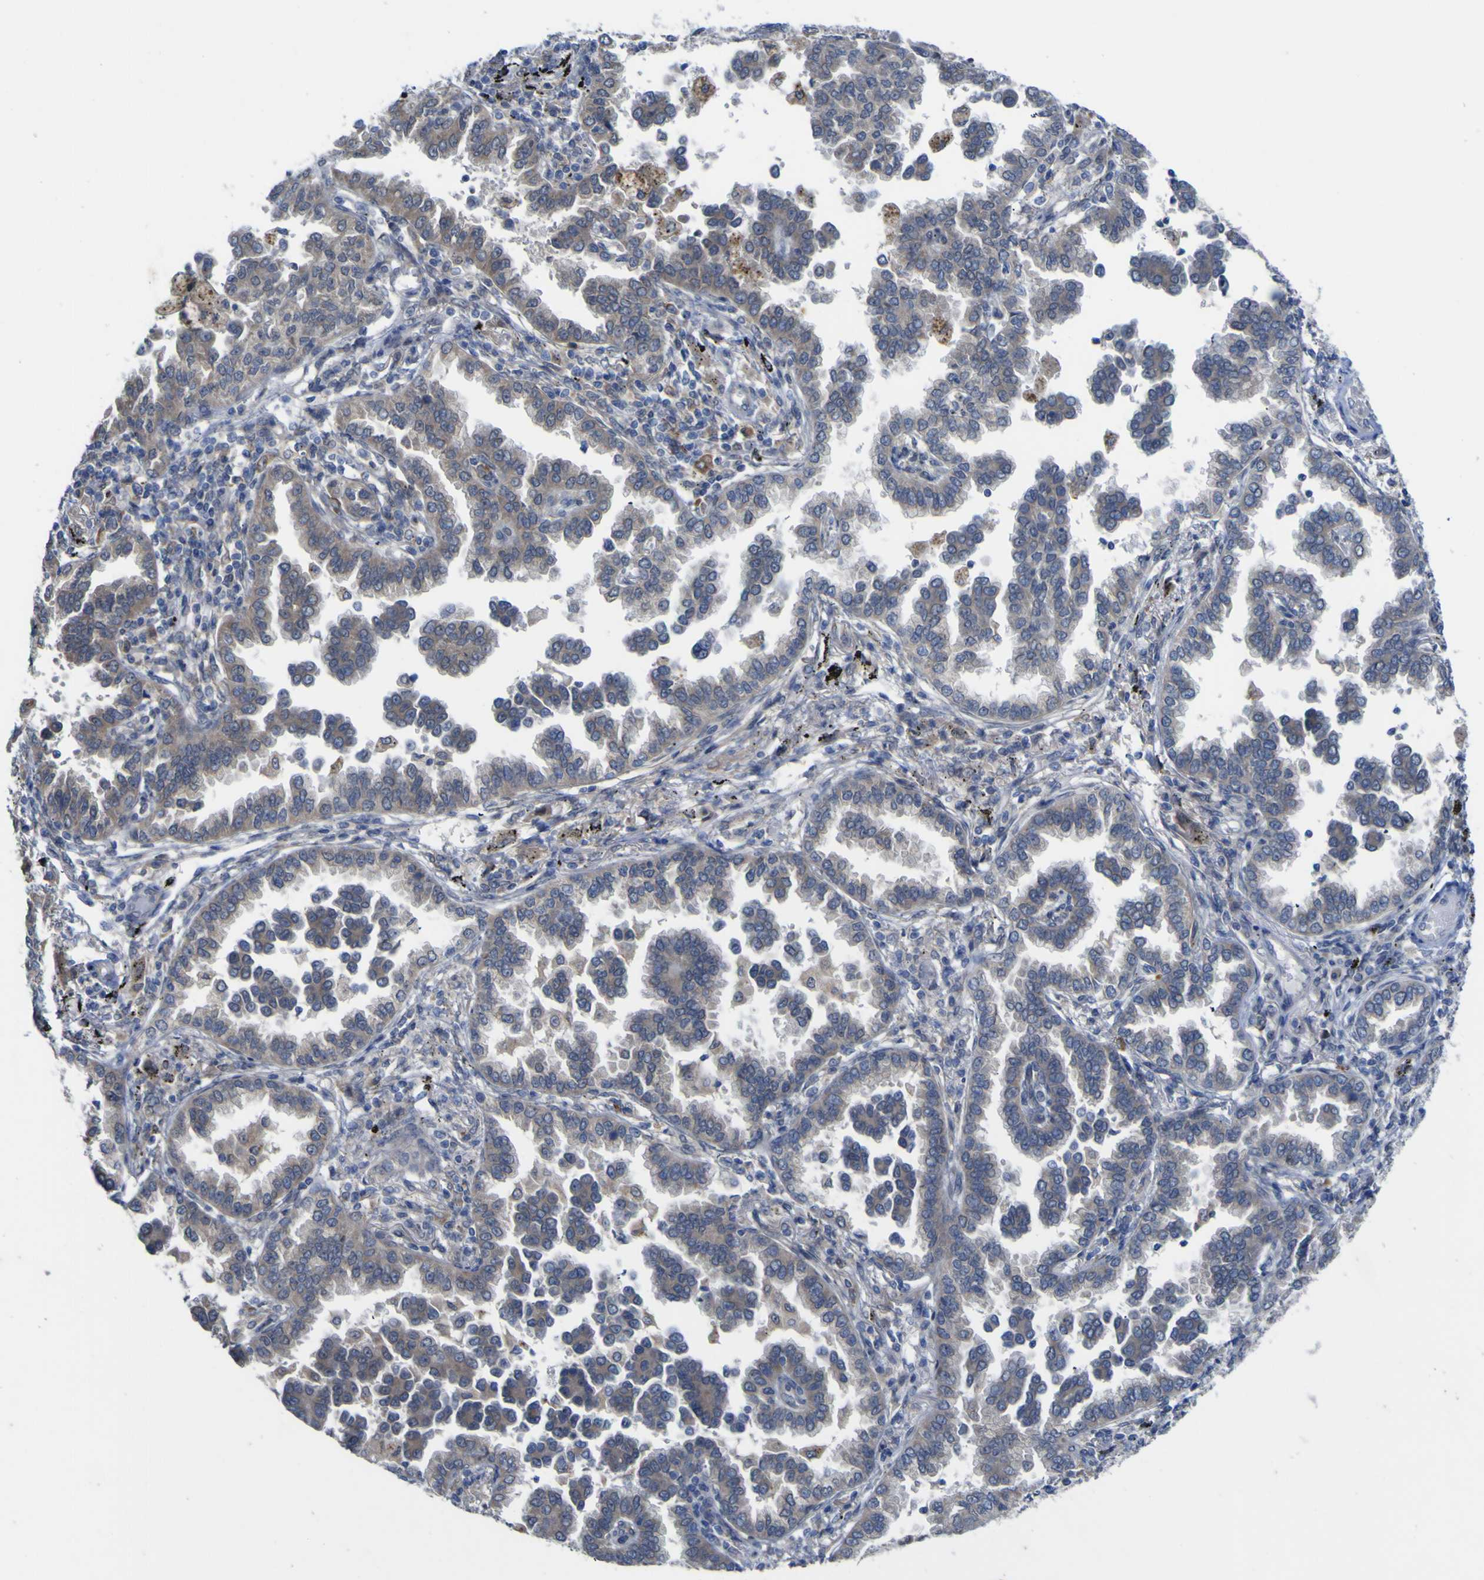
{"staining": {"intensity": "weak", "quantity": "25%-75%", "location": "cytoplasmic/membranous"}, "tissue": "lung cancer", "cell_type": "Tumor cells", "image_type": "cancer", "snomed": [{"axis": "morphology", "description": "Normal tissue, NOS"}, {"axis": "morphology", "description": "Adenocarcinoma, NOS"}, {"axis": "topography", "description": "Lung"}], "caption": "Protein expression analysis of human lung cancer reveals weak cytoplasmic/membranous positivity in approximately 25%-75% of tumor cells. (Brightfield microscopy of DAB IHC at high magnification).", "gene": "TNFRSF11A", "patient": {"sex": "male", "age": 59}}